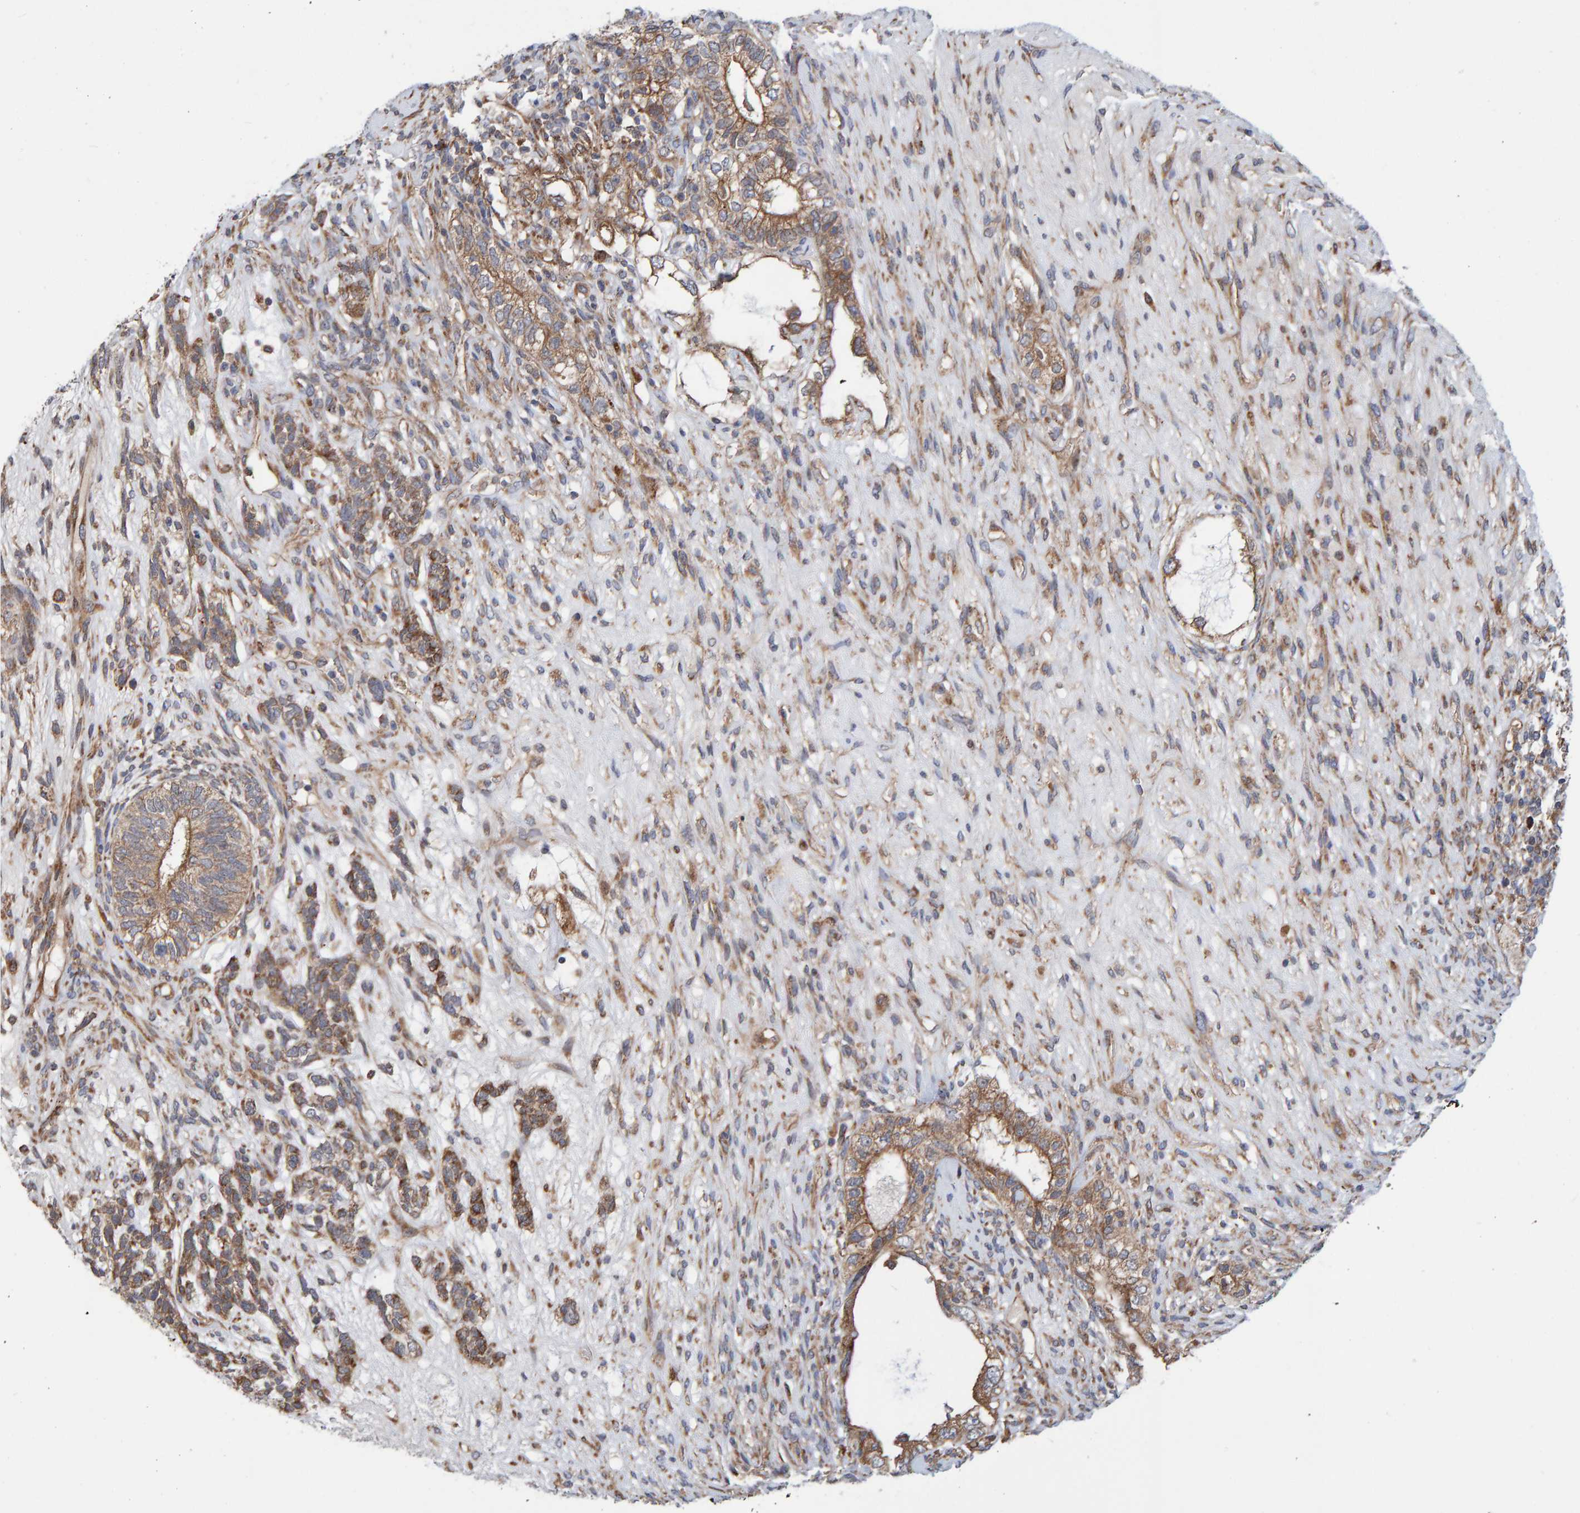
{"staining": {"intensity": "moderate", "quantity": ">75%", "location": "cytoplasmic/membranous"}, "tissue": "testis cancer", "cell_type": "Tumor cells", "image_type": "cancer", "snomed": [{"axis": "morphology", "description": "Seminoma, NOS"}, {"axis": "topography", "description": "Testis"}], "caption": "Seminoma (testis) tissue exhibits moderate cytoplasmic/membranous expression in approximately >75% of tumor cells", "gene": "KIAA0753", "patient": {"sex": "male", "age": 28}}